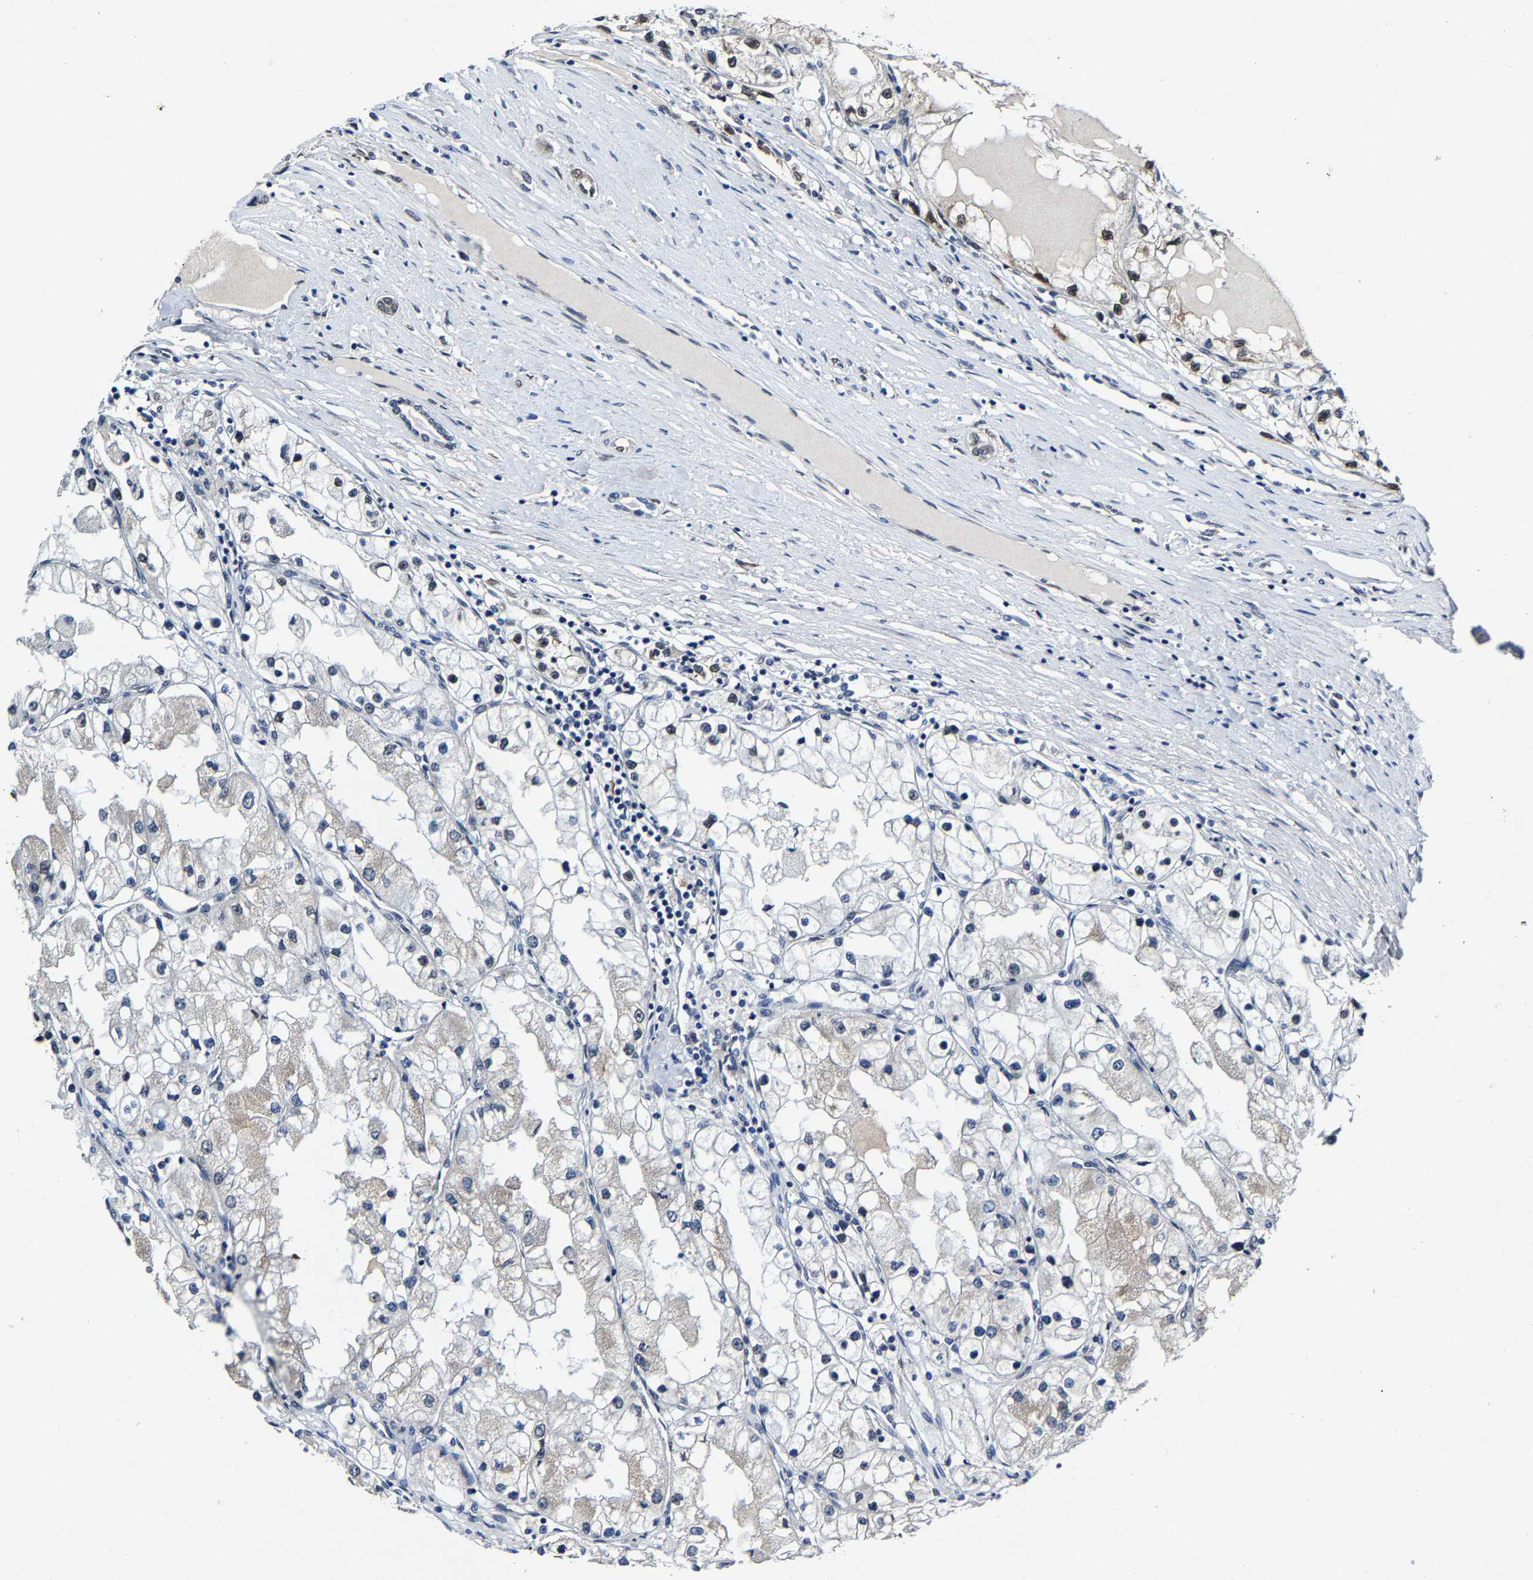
{"staining": {"intensity": "weak", "quantity": "<25%", "location": "cytoplasmic/membranous"}, "tissue": "renal cancer", "cell_type": "Tumor cells", "image_type": "cancer", "snomed": [{"axis": "morphology", "description": "Adenocarcinoma, NOS"}, {"axis": "topography", "description": "Kidney"}], "caption": "The micrograph shows no staining of tumor cells in adenocarcinoma (renal).", "gene": "METTL1", "patient": {"sex": "male", "age": 68}}